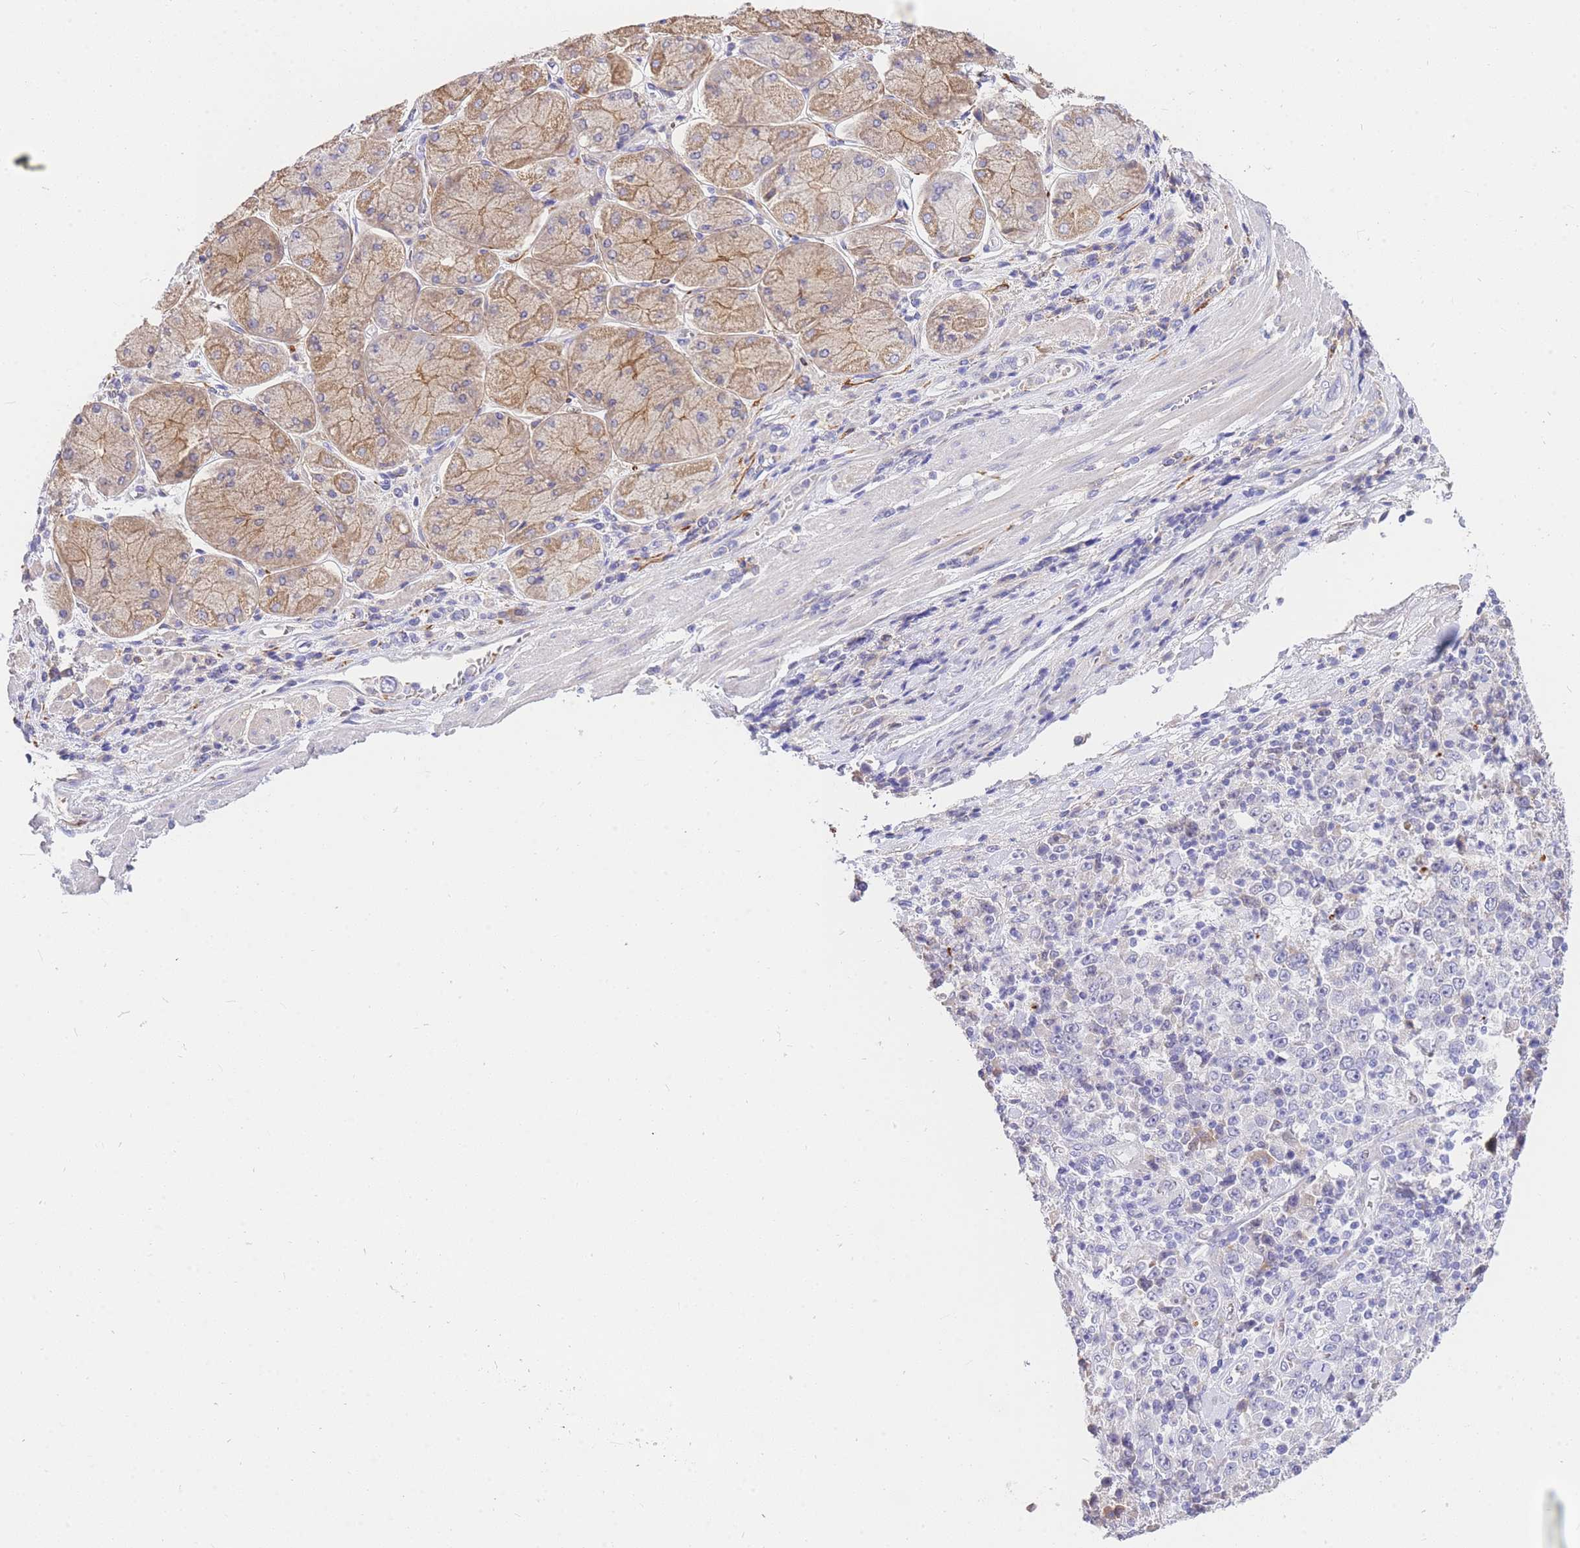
{"staining": {"intensity": "negative", "quantity": "none", "location": "none"}, "tissue": "stomach cancer", "cell_type": "Tumor cells", "image_type": "cancer", "snomed": [{"axis": "morphology", "description": "Normal tissue, NOS"}, {"axis": "morphology", "description": "Adenocarcinoma, NOS"}, {"axis": "topography", "description": "Stomach, upper"}, {"axis": "topography", "description": "Stomach"}], "caption": "The image displays no staining of tumor cells in stomach adenocarcinoma.", "gene": "C2orf88", "patient": {"sex": "male", "age": 59}}